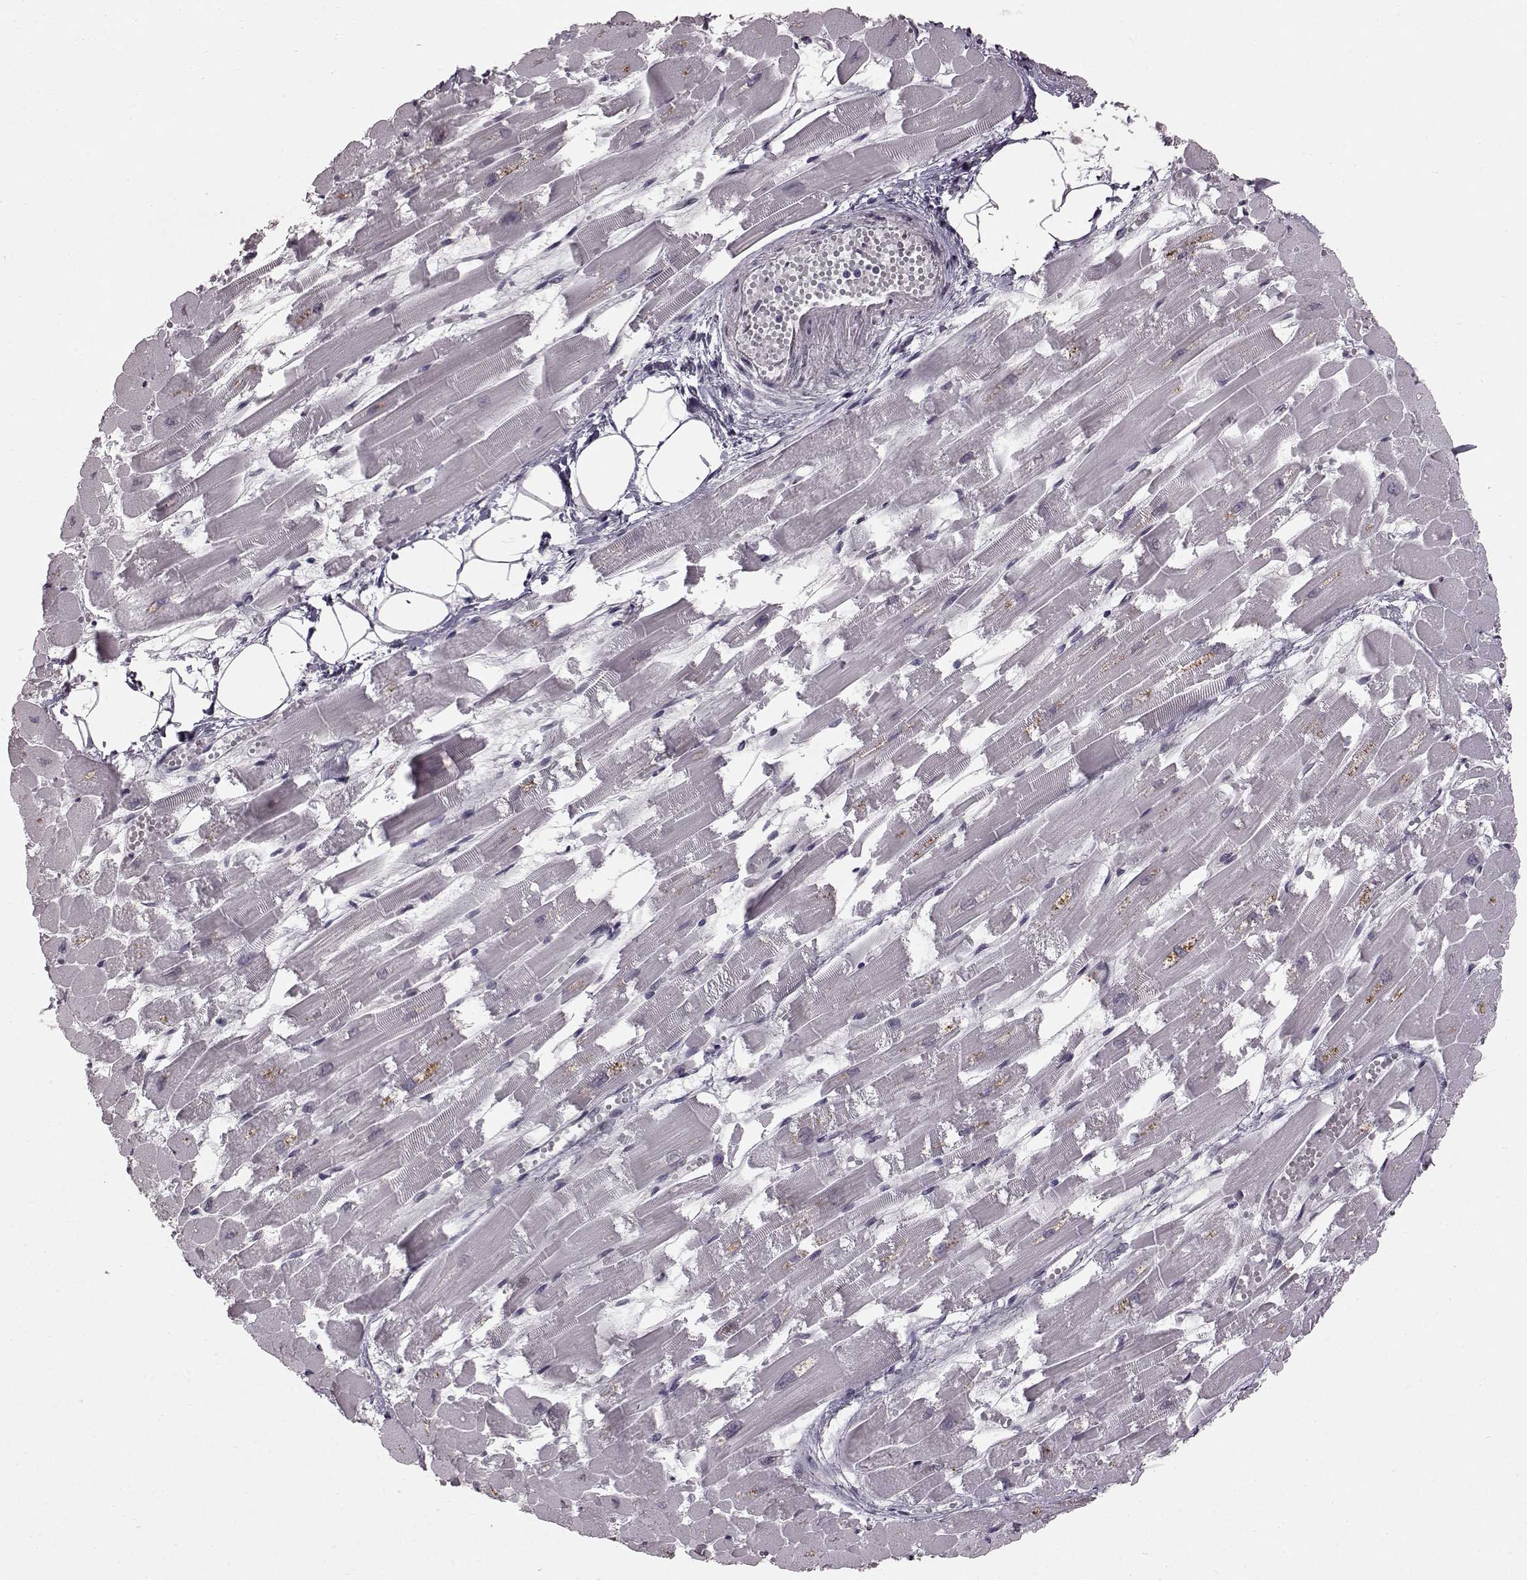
{"staining": {"intensity": "negative", "quantity": "none", "location": "none"}, "tissue": "heart muscle", "cell_type": "Cardiomyocytes", "image_type": "normal", "snomed": [{"axis": "morphology", "description": "Normal tissue, NOS"}, {"axis": "topography", "description": "Heart"}], "caption": "Immunohistochemical staining of normal human heart muscle displays no significant positivity in cardiomyocytes.", "gene": "TCHHL1", "patient": {"sex": "female", "age": 52}}